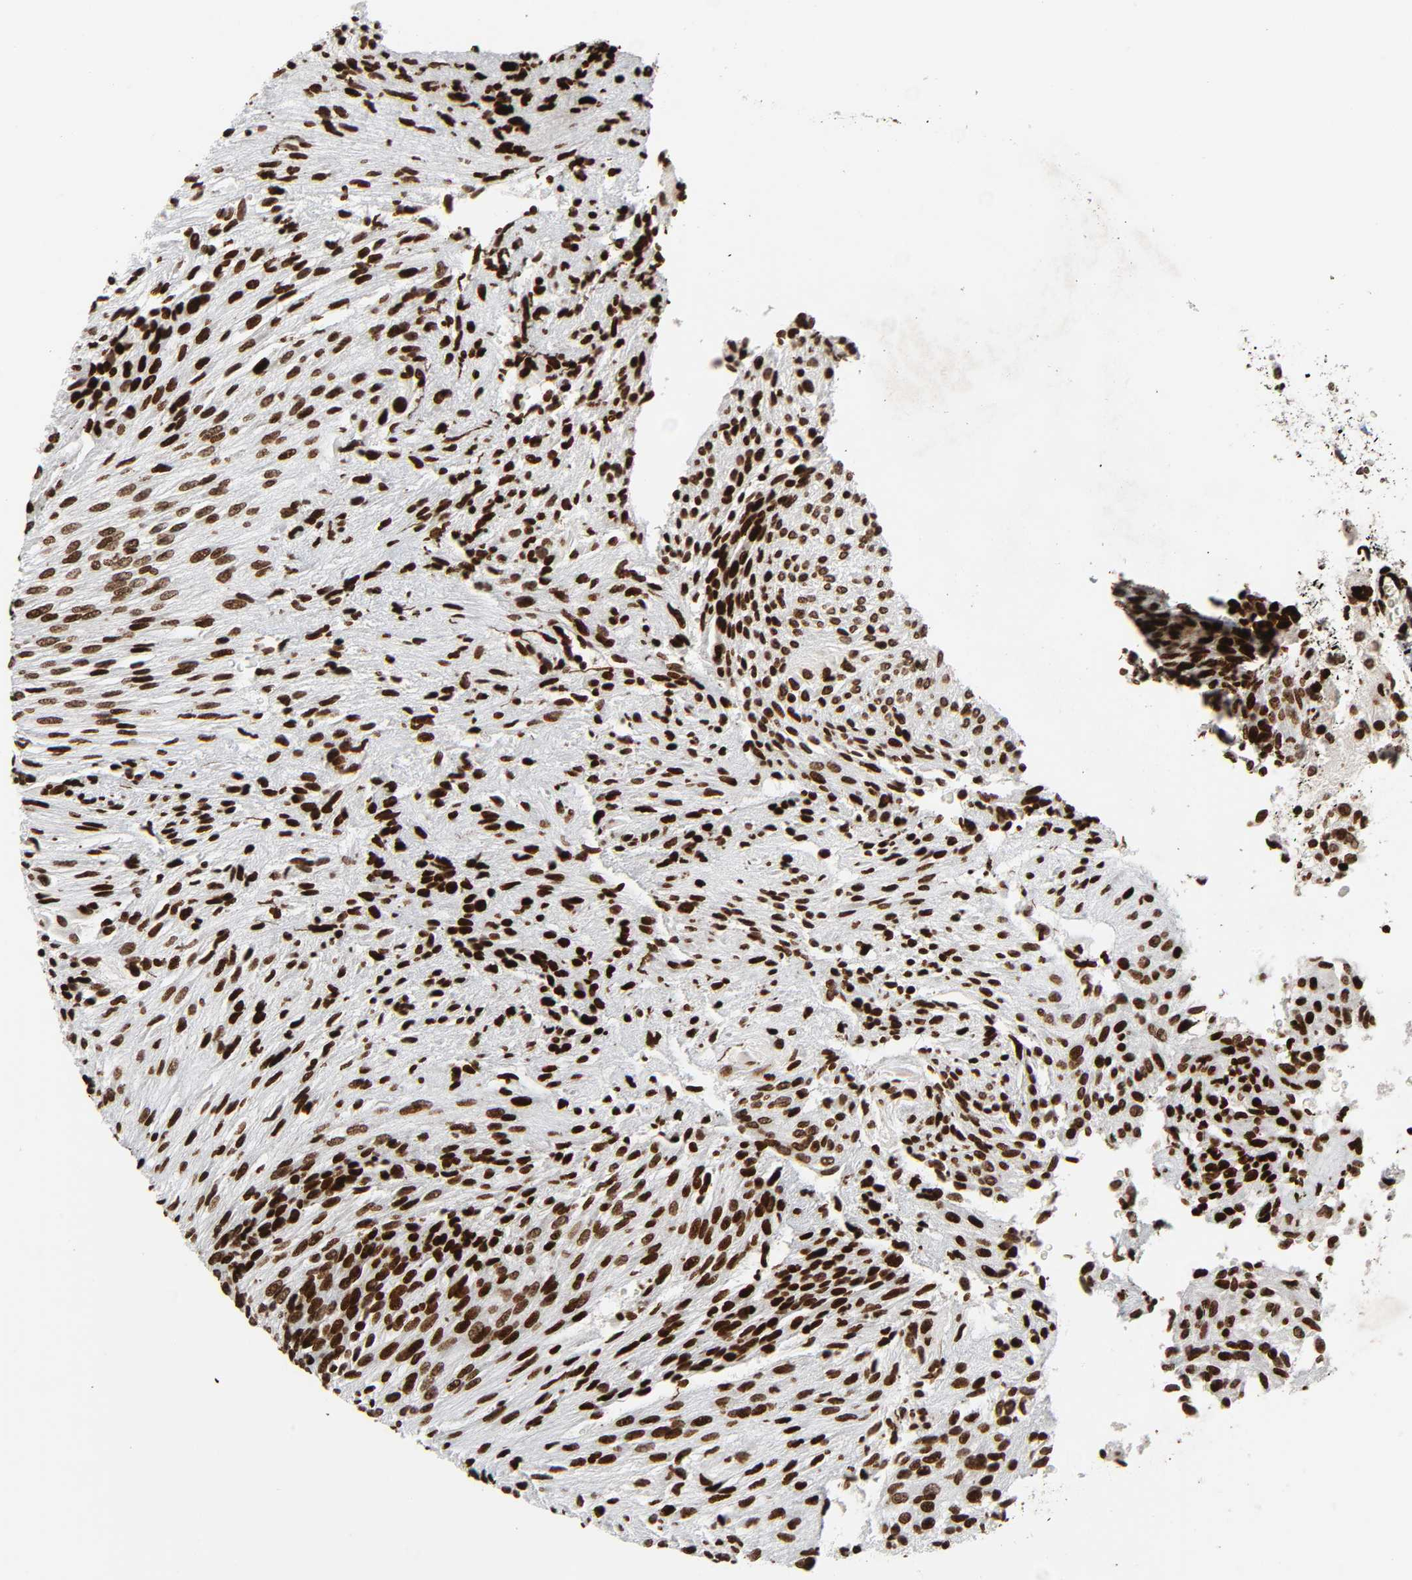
{"staining": {"intensity": "strong", "quantity": ">75%", "location": "nuclear"}, "tissue": "glioma", "cell_type": "Tumor cells", "image_type": "cancer", "snomed": [{"axis": "morphology", "description": "Glioma, malignant, High grade"}, {"axis": "topography", "description": "Cerebral cortex"}], "caption": "Protein staining reveals strong nuclear positivity in approximately >75% of tumor cells in glioma. Ihc stains the protein in brown and the nuclei are stained blue.", "gene": "RXRA", "patient": {"sex": "female", "age": 55}}